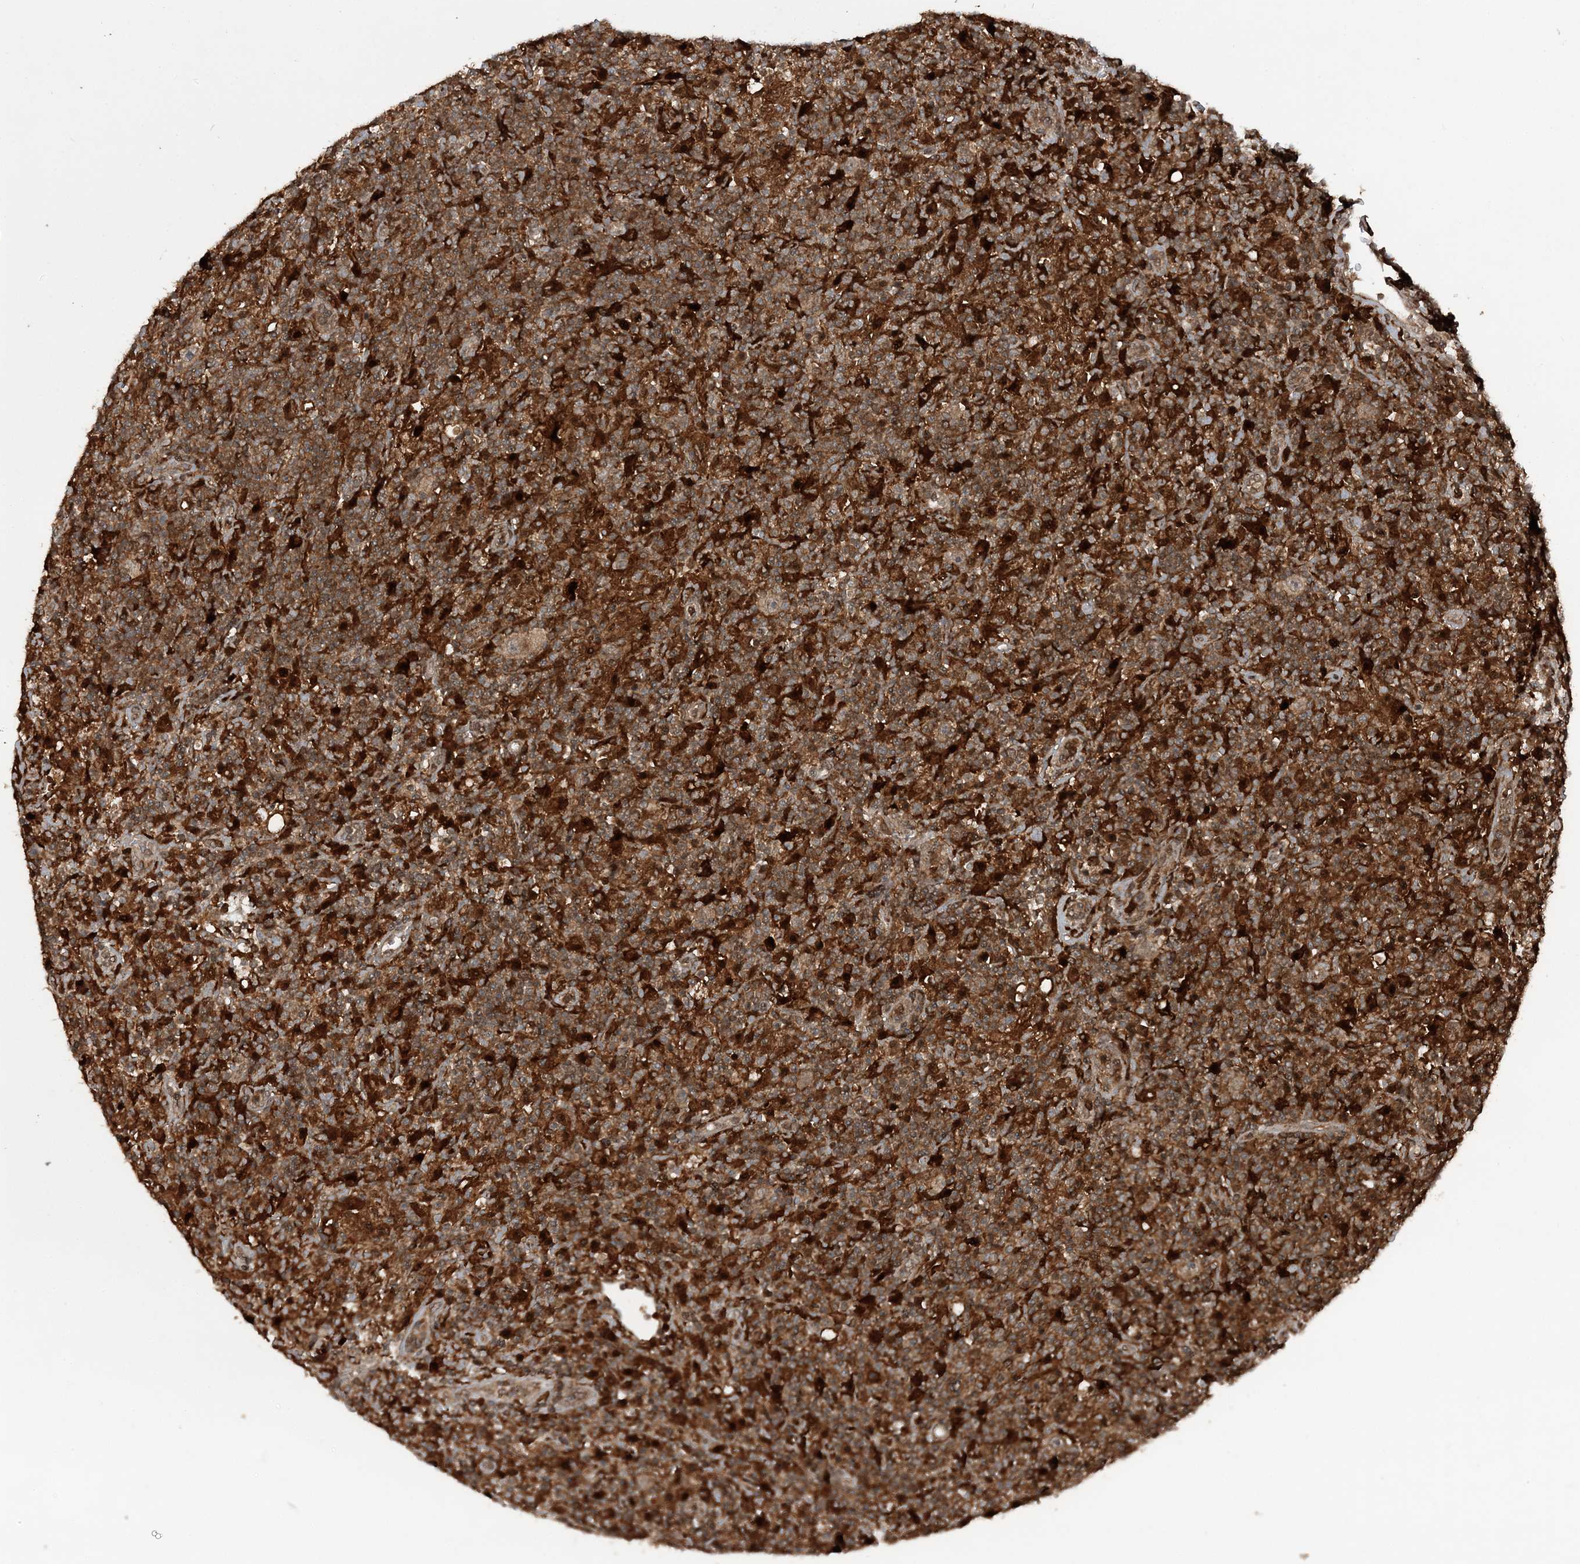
{"staining": {"intensity": "moderate", "quantity": ">75%", "location": "cytoplasmic/membranous"}, "tissue": "lymphoma", "cell_type": "Tumor cells", "image_type": "cancer", "snomed": [{"axis": "morphology", "description": "Hodgkin's disease, NOS"}, {"axis": "topography", "description": "Lymph node"}], "caption": "Brown immunohistochemical staining in Hodgkin's disease exhibits moderate cytoplasmic/membranous expression in about >75% of tumor cells.", "gene": "LACC1", "patient": {"sex": "male", "age": 70}}